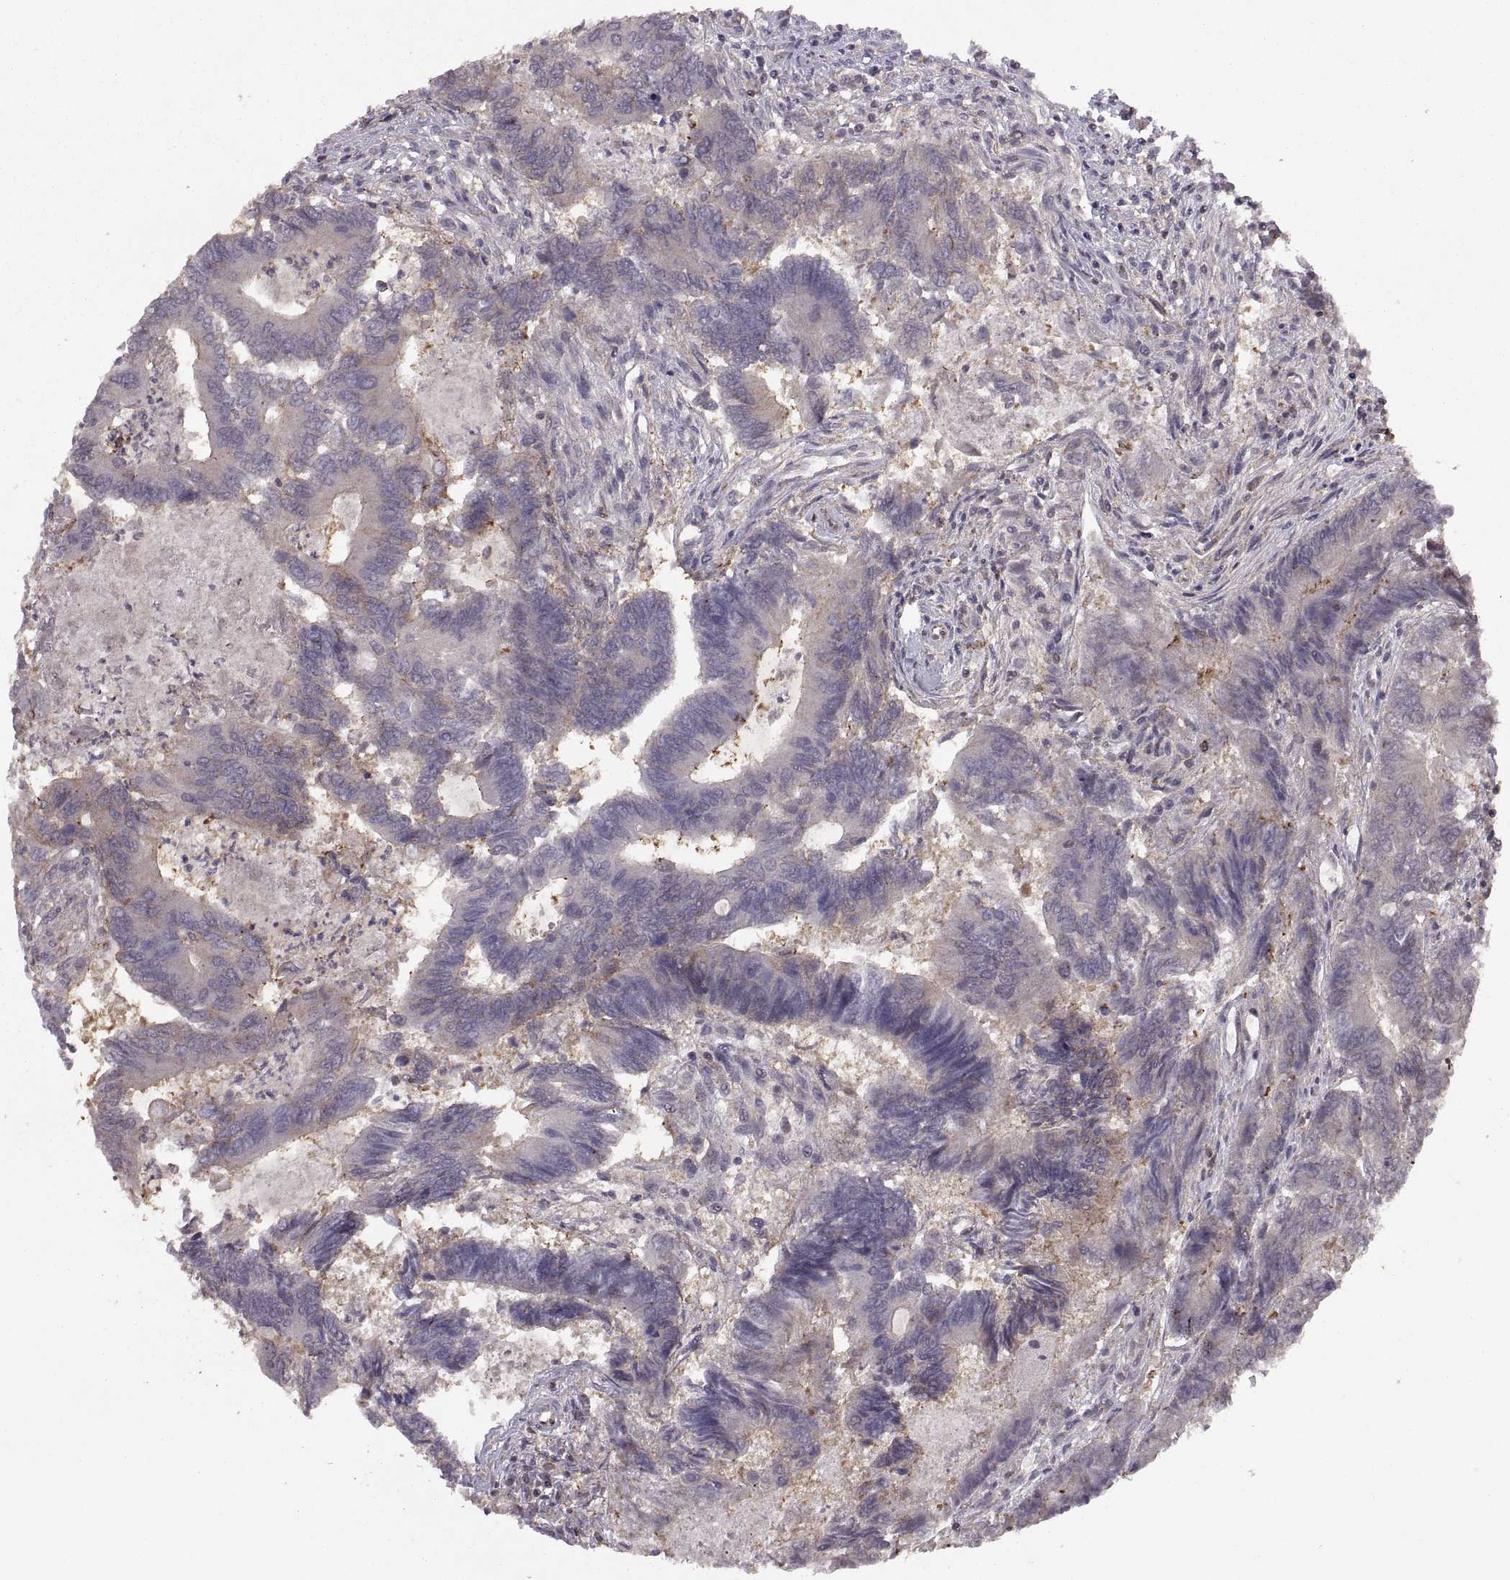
{"staining": {"intensity": "negative", "quantity": "none", "location": "none"}, "tissue": "colorectal cancer", "cell_type": "Tumor cells", "image_type": "cancer", "snomed": [{"axis": "morphology", "description": "Adenocarcinoma, NOS"}, {"axis": "topography", "description": "Colon"}], "caption": "Immunohistochemical staining of colorectal cancer displays no significant staining in tumor cells. Brightfield microscopy of immunohistochemistry (IHC) stained with DAB (3,3'-diaminobenzidine) (brown) and hematoxylin (blue), captured at high magnification.", "gene": "NMNAT2", "patient": {"sex": "female", "age": 67}}